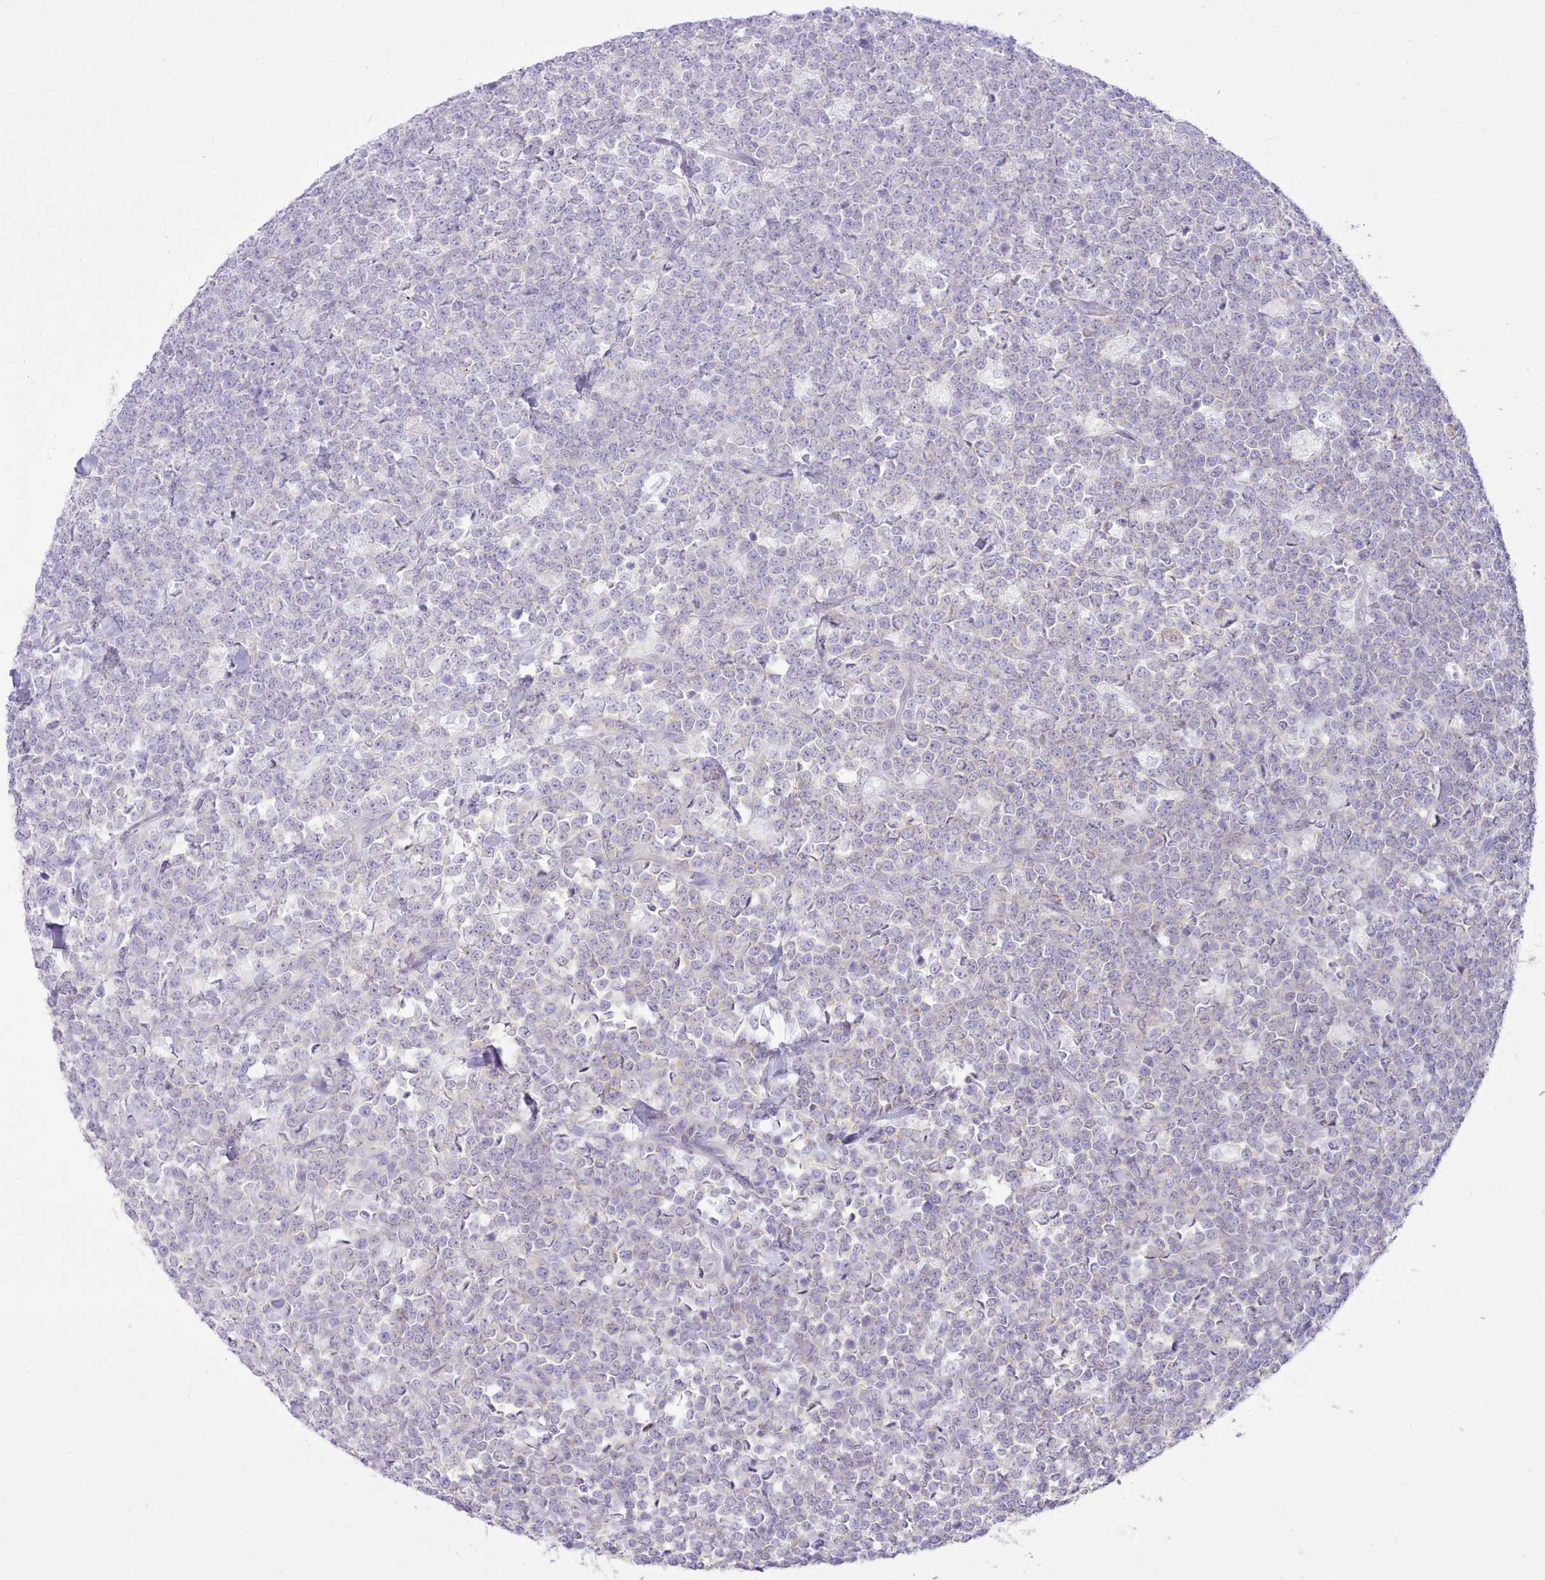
{"staining": {"intensity": "negative", "quantity": "none", "location": "none"}, "tissue": "lymphoma", "cell_type": "Tumor cells", "image_type": "cancer", "snomed": [{"axis": "morphology", "description": "Malignant lymphoma, non-Hodgkin's type, High grade"}, {"axis": "topography", "description": "Small intestine"}, {"axis": "topography", "description": "Colon"}], "caption": "DAB immunohistochemical staining of high-grade malignant lymphoma, non-Hodgkin's type demonstrates no significant staining in tumor cells. (Brightfield microscopy of DAB (3,3'-diaminobenzidine) immunohistochemistry at high magnification).", "gene": "MDFI", "patient": {"sex": "male", "age": 8}}